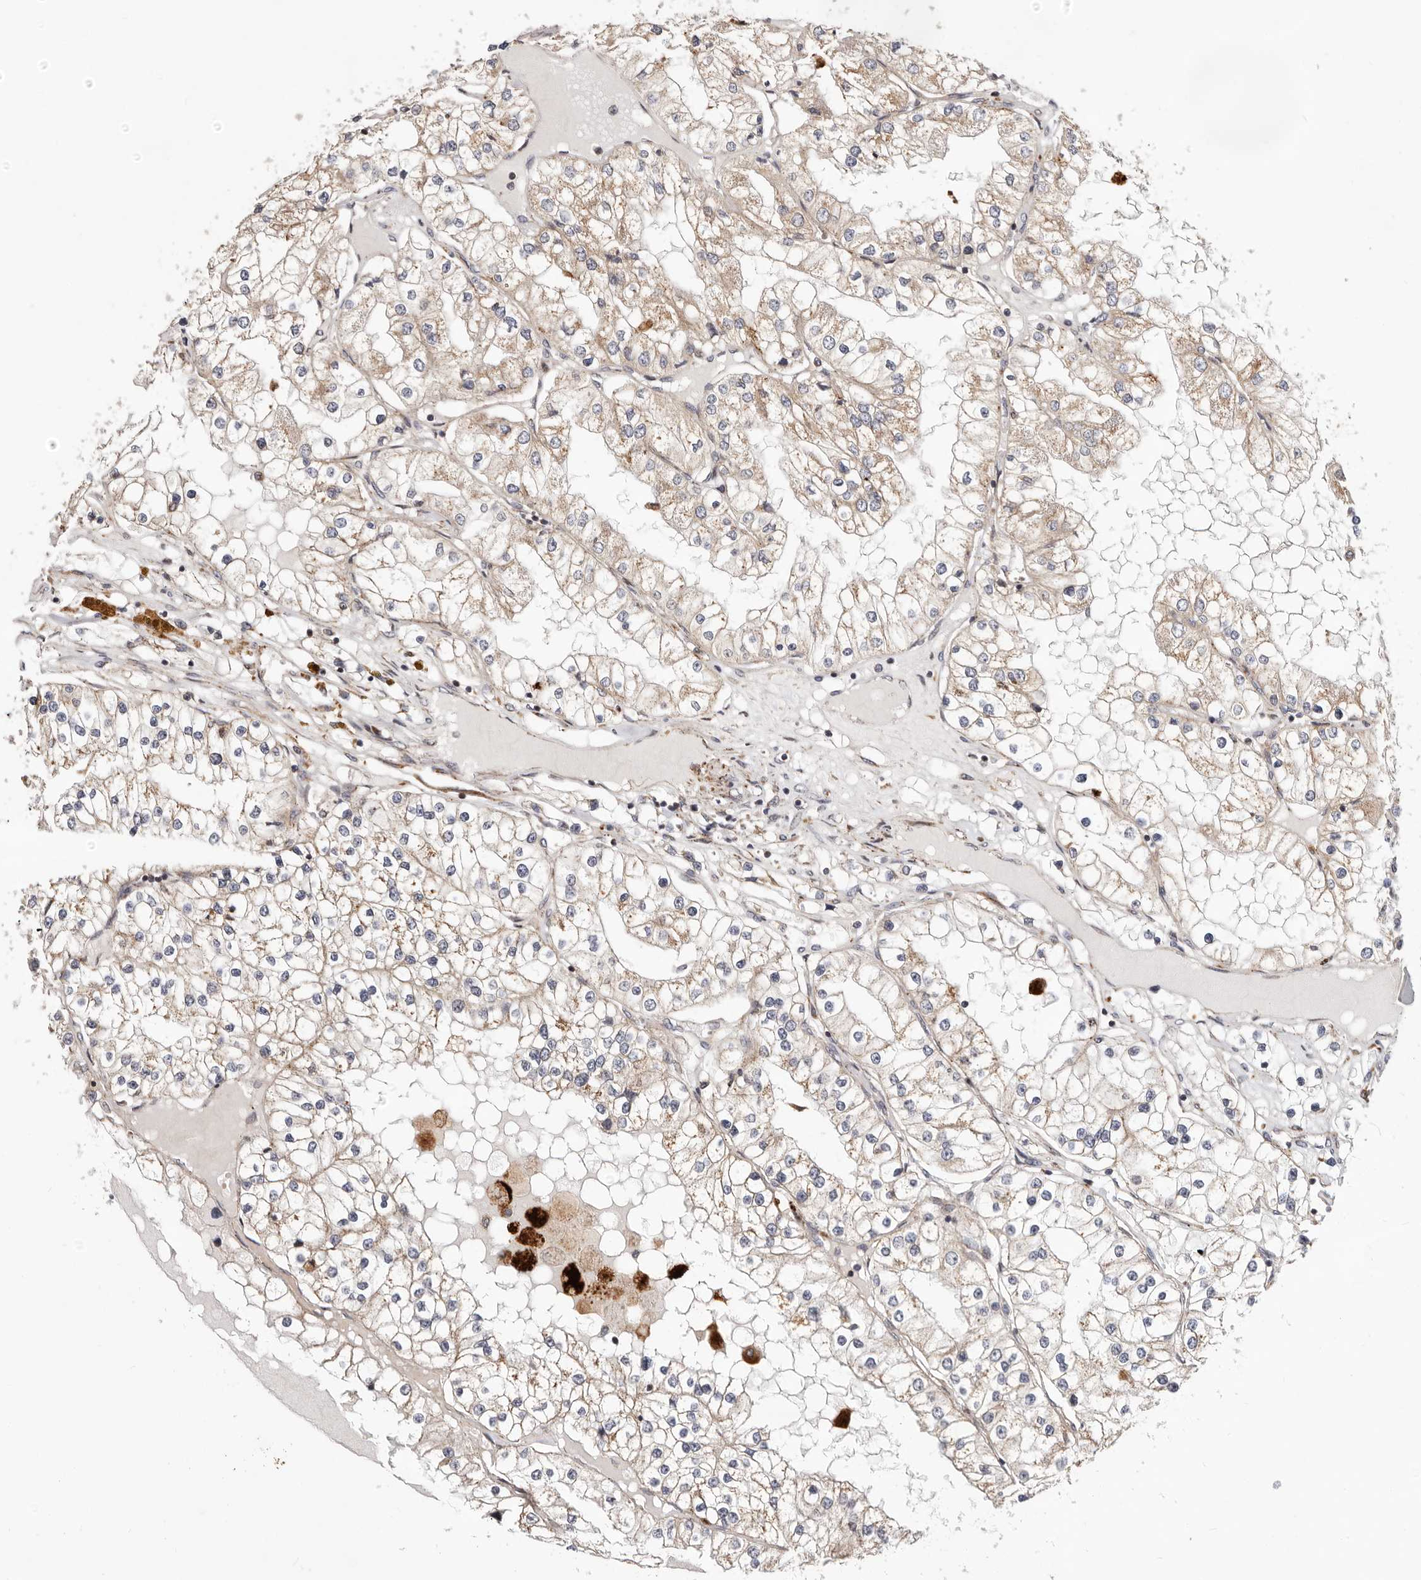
{"staining": {"intensity": "weak", "quantity": ">75%", "location": "cytoplasmic/membranous"}, "tissue": "renal cancer", "cell_type": "Tumor cells", "image_type": "cancer", "snomed": [{"axis": "morphology", "description": "Adenocarcinoma, NOS"}, {"axis": "topography", "description": "Kidney"}], "caption": "About >75% of tumor cells in human renal cancer reveal weak cytoplasmic/membranous protein expression as visualized by brown immunohistochemical staining.", "gene": "TOR3A", "patient": {"sex": "male", "age": 68}}